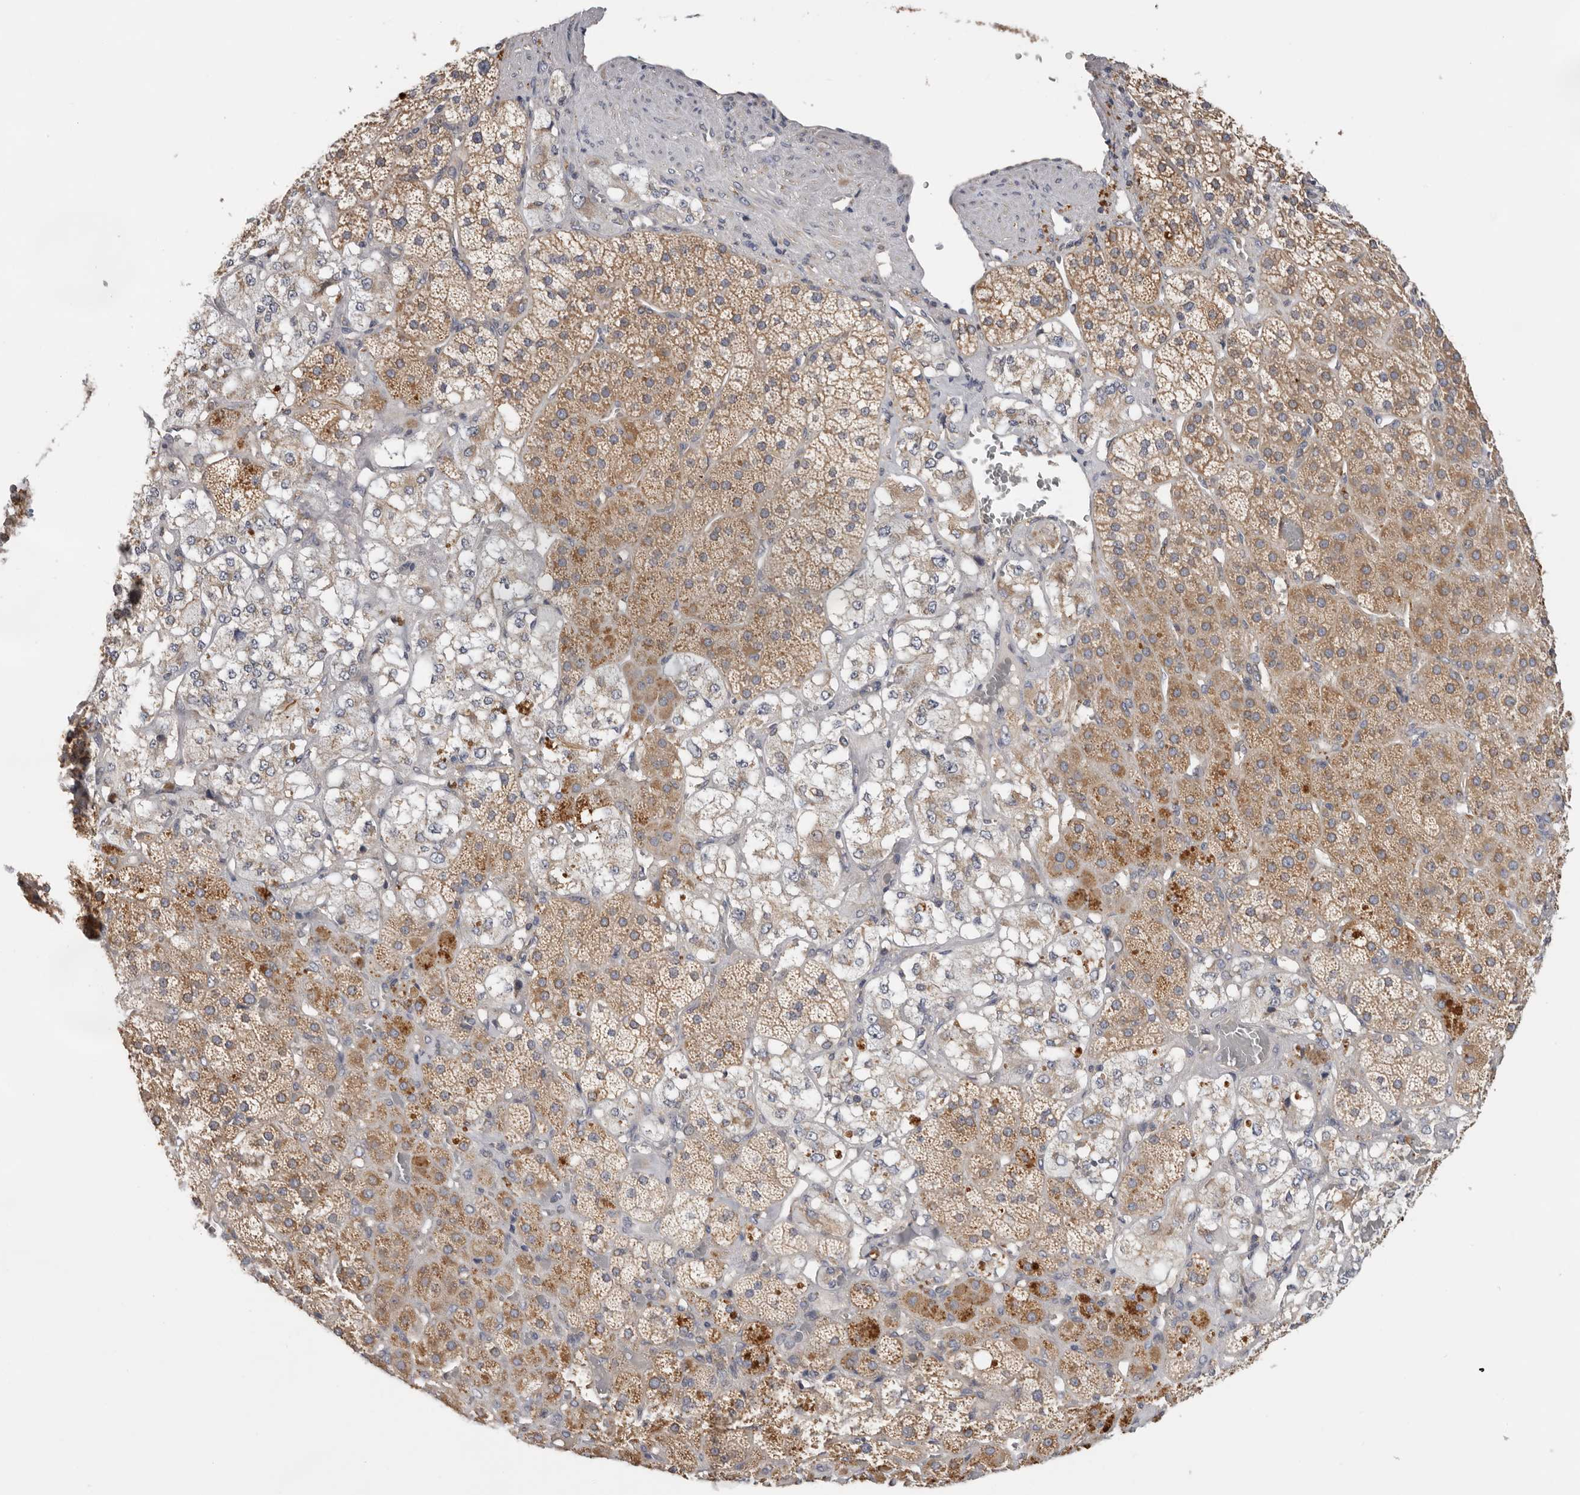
{"staining": {"intensity": "moderate", "quantity": ">75%", "location": "cytoplasmic/membranous"}, "tissue": "adrenal gland", "cell_type": "Glandular cells", "image_type": "normal", "snomed": [{"axis": "morphology", "description": "Normal tissue, NOS"}, {"axis": "topography", "description": "Adrenal gland"}], "caption": "This photomicrograph shows immunohistochemistry (IHC) staining of benign human adrenal gland, with medium moderate cytoplasmic/membranous expression in about >75% of glandular cells.", "gene": "PPP1R42", "patient": {"sex": "male", "age": 57}}